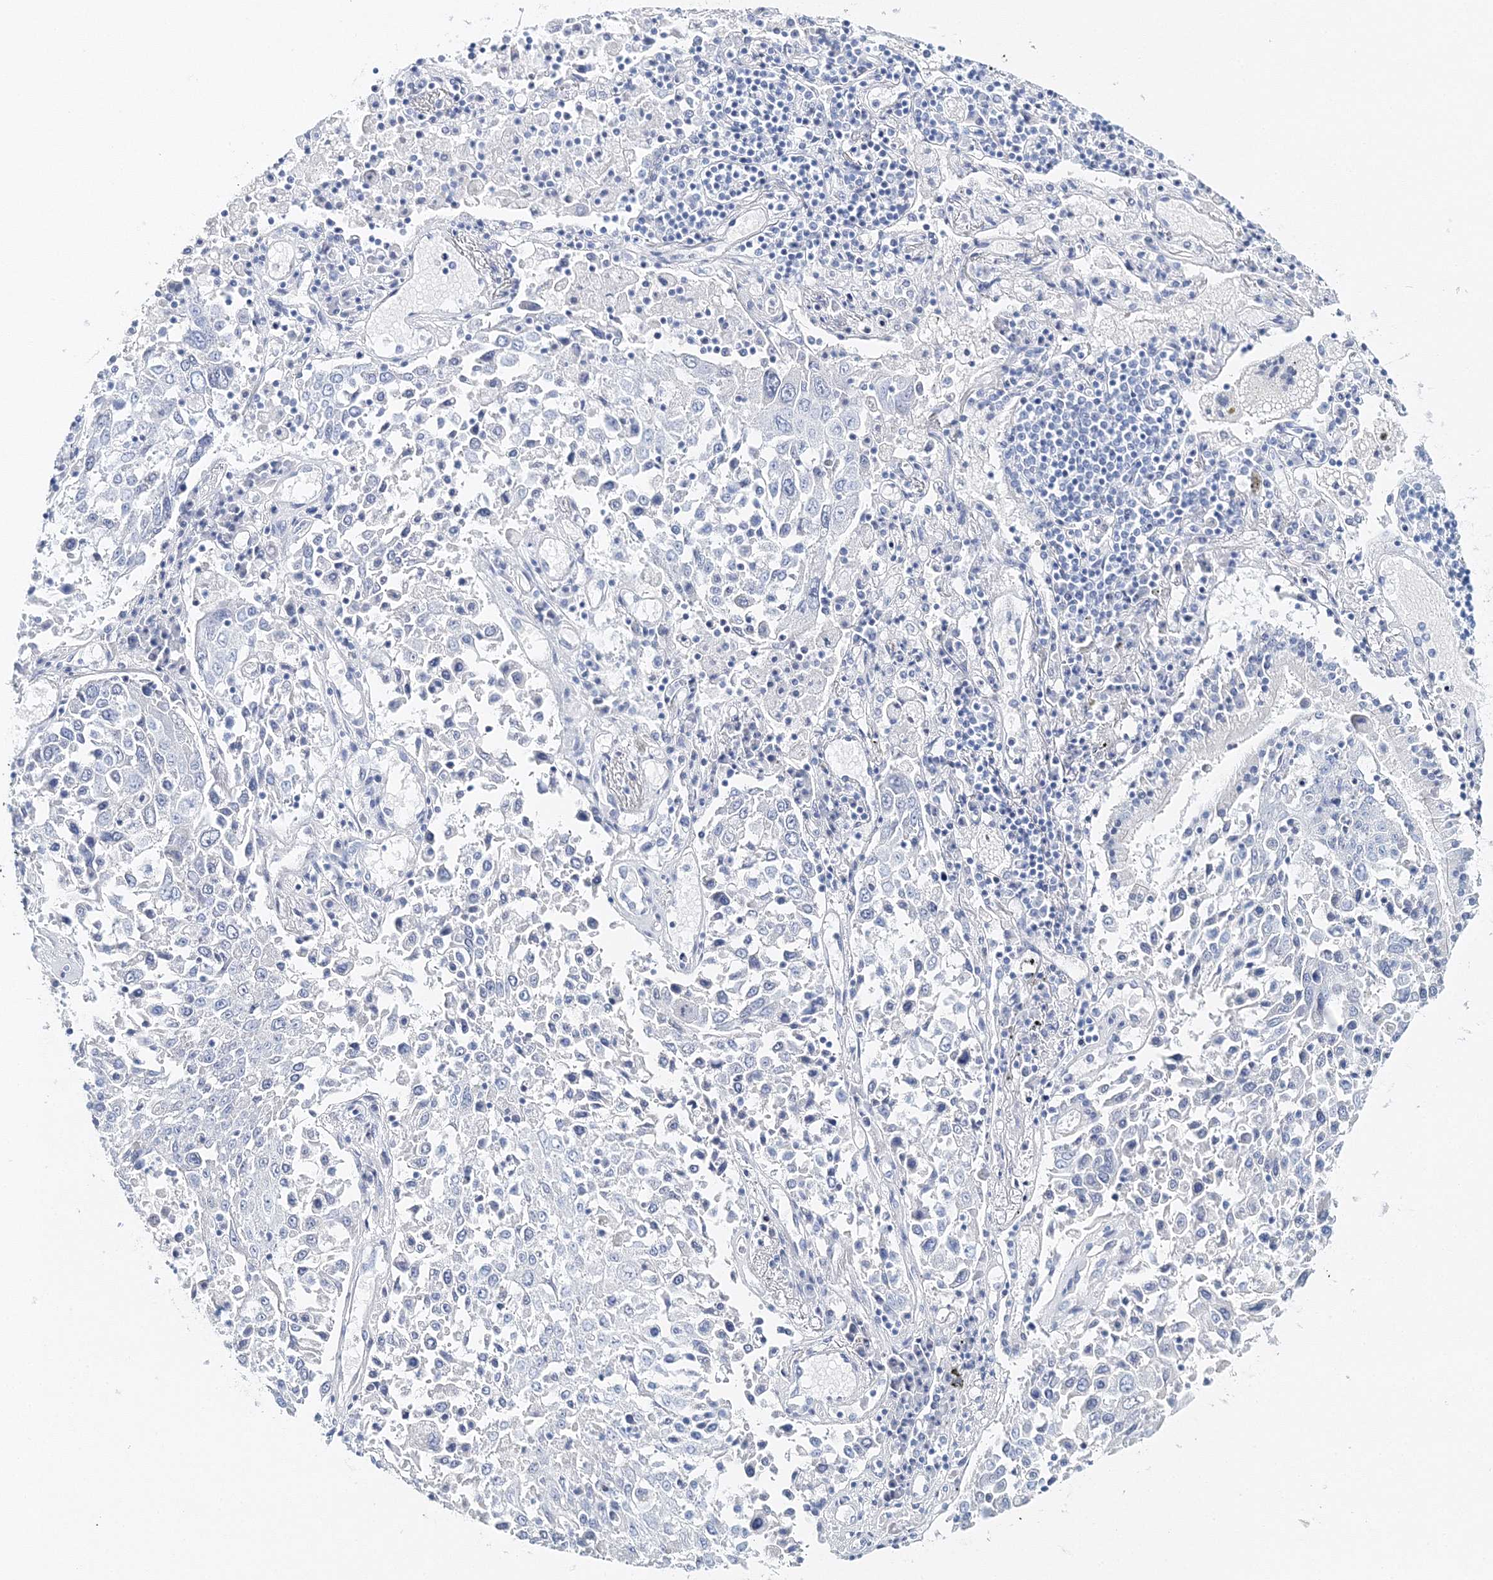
{"staining": {"intensity": "negative", "quantity": "none", "location": "none"}, "tissue": "lung cancer", "cell_type": "Tumor cells", "image_type": "cancer", "snomed": [{"axis": "morphology", "description": "Squamous cell carcinoma, NOS"}, {"axis": "topography", "description": "Lung"}], "caption": "DAB immunohistochemical staining of lung cancer (squamous cell carcinoma) shows no significant staining in tumor cells.", "gene": "MYOZ2", "patient": {"sex": "male", "age": 65}}